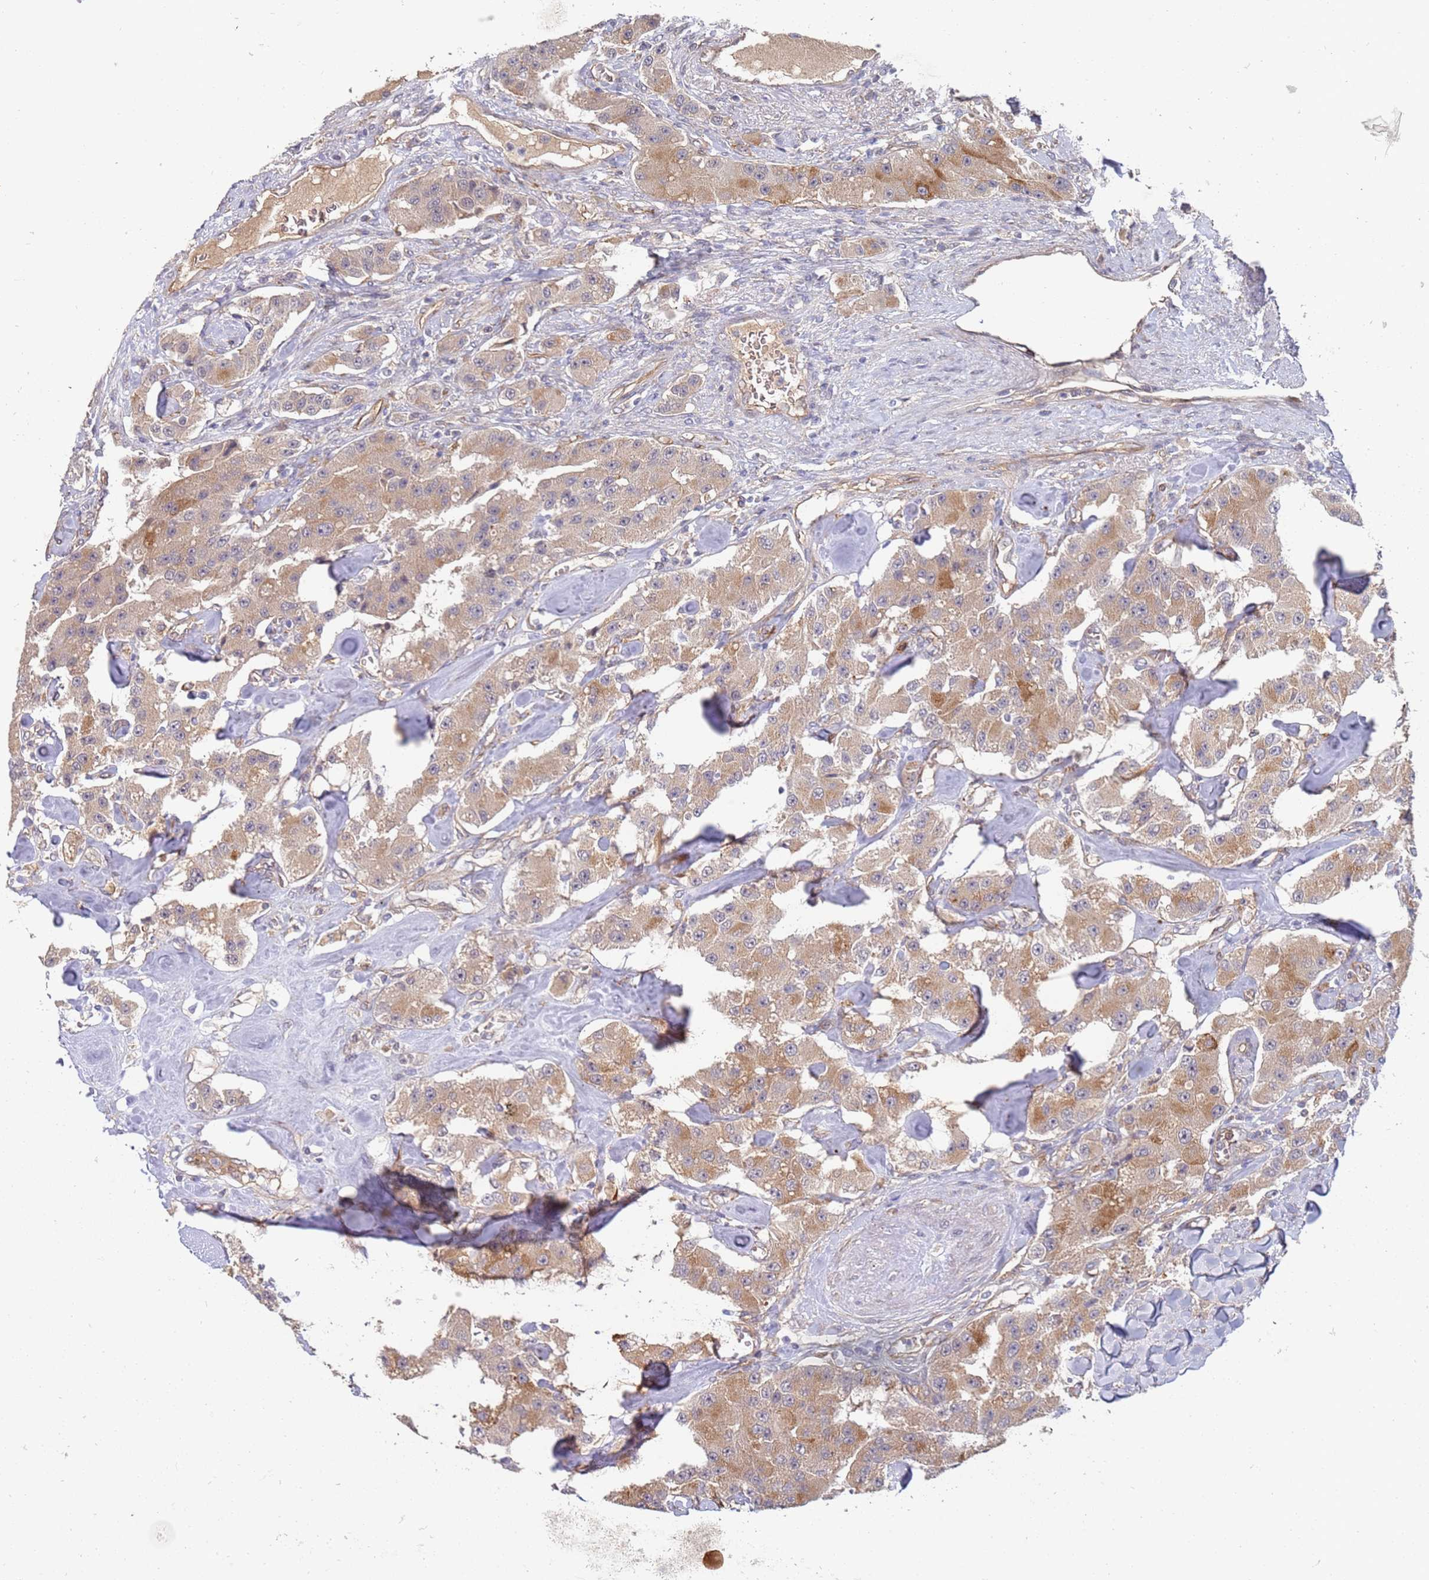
{"staining": {"intensity": "moderate", "quantity": ">75%", "location": "cytoplasmic/membranous"}, "tissue": "carcinoid", "cell_type": "Tumor cells", "image_type": "cancer", "snomed": [{"axis": "morphology", "description": "Carcinoid, malignant, NOS"}, {"axis": "topography", "description": "Pancreas"}], "caption": "Carcinoid tissue displays moderate cytoplasmic/membranous staining in approximately >75% of tumor cells, visualized by immunohistochemistry. Using DAB (brown) and hematoxylin (blue) stains, captured at high magnification using brightfield microscopy.", "gene": "ABCB6", "patient": {"sex": "male", "age": 41}}